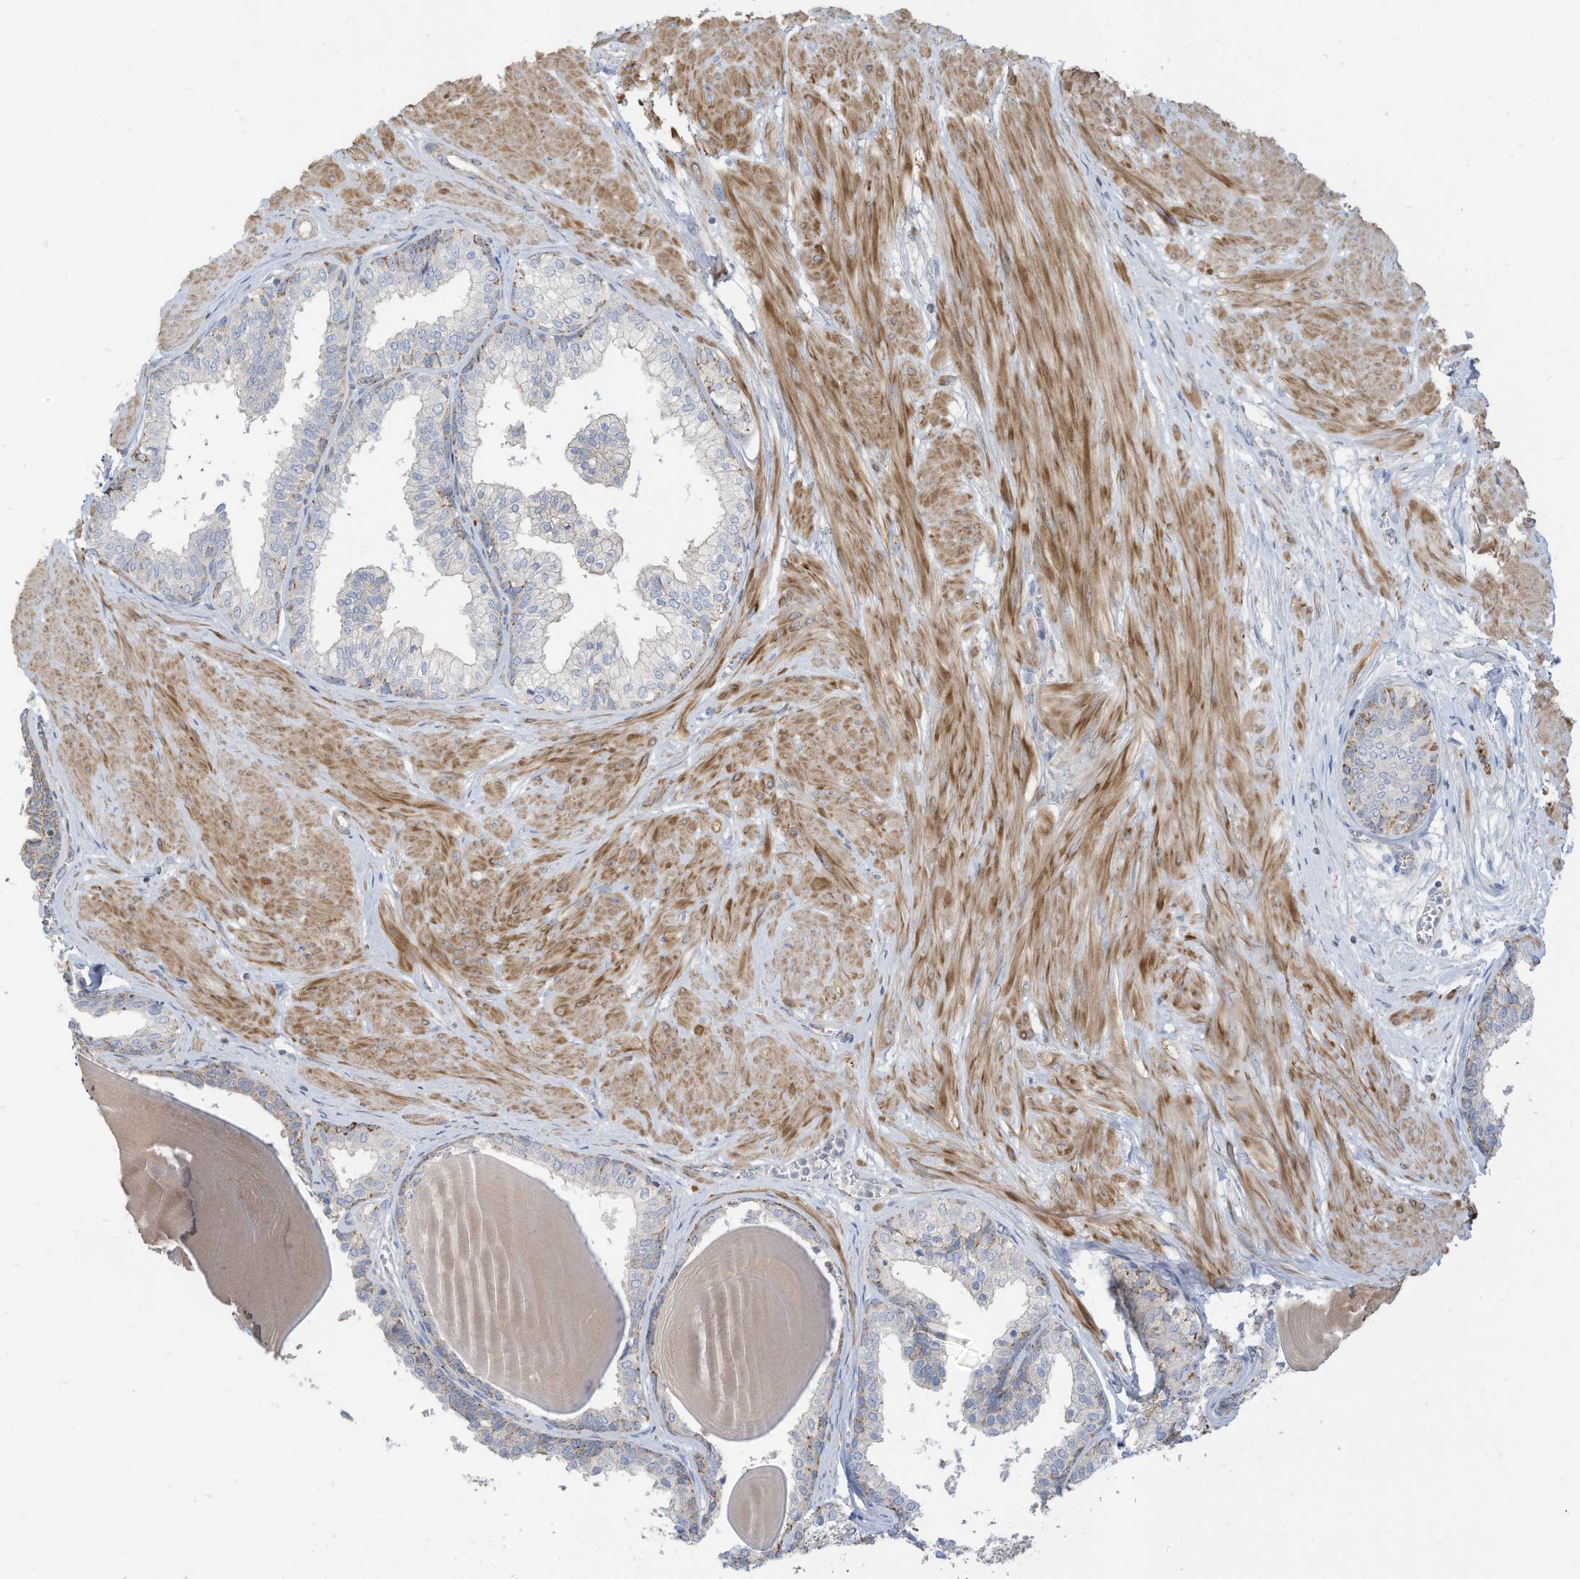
{"staining": {"intensity": "moderate", "quantity": "<25%", "location": "cytoplasmic/membranous"}, "tissue": "prostate", "cell_type": "Glandular cells", "image_type": "normal", "snomed": [{"axis": "morphology", "description": "Normal tissue, NOS"}, {"axis": "topography", "description": "Prostate"}], "caption": "Prostate stained for a protein displays moderate cytoplasmic/membranous positivity in glandular cells. Using DAB (3,3'-diaminobenzidine) (brown) and hematoxylin (blue) stains, captured at high magnification using brightfield microscopy.", "gene": "GTPBP2", "patient": {"sex": "male", "age": 48}}